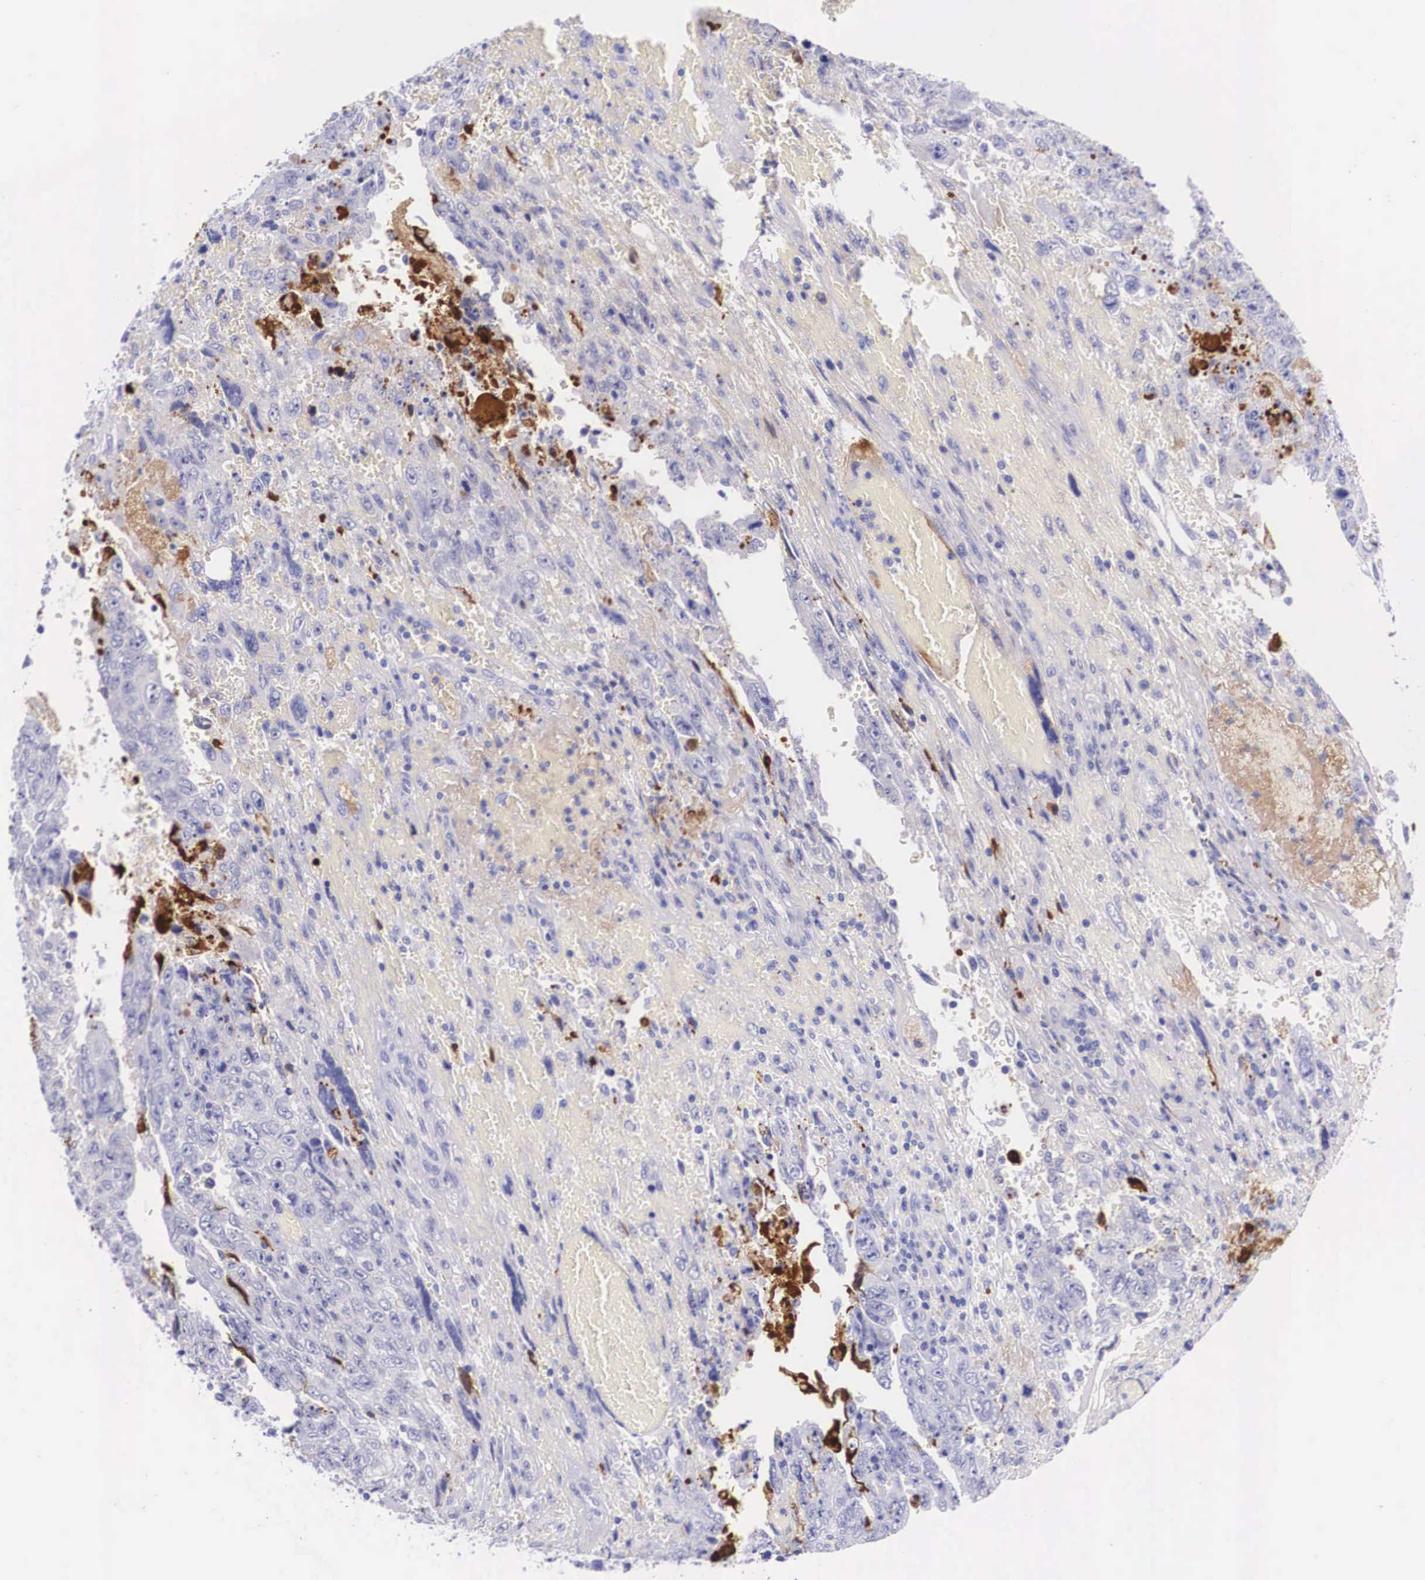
{"staining": {"intensity": "negative", "quantity": "none", "location": "none"}, "tissue": "testis cancer", "cell_type": "Tumor cells", "image_type": "cancer", "snomed": [{"axis": "morphology", "description": "Carcinoma, Embryonal, NOS"}, {"axis": "topography", "description": "Testis"}], "caption": "Immunohistochemical staining of human testis cancer displays no significant staining in tumor cells. (Brightfield microscopy of DAB (3,3'-diaminobenzidine) immunohistochemistry at high magnification).", "gene": "PLG", "patient": {"sex": "male", "age": 28}}